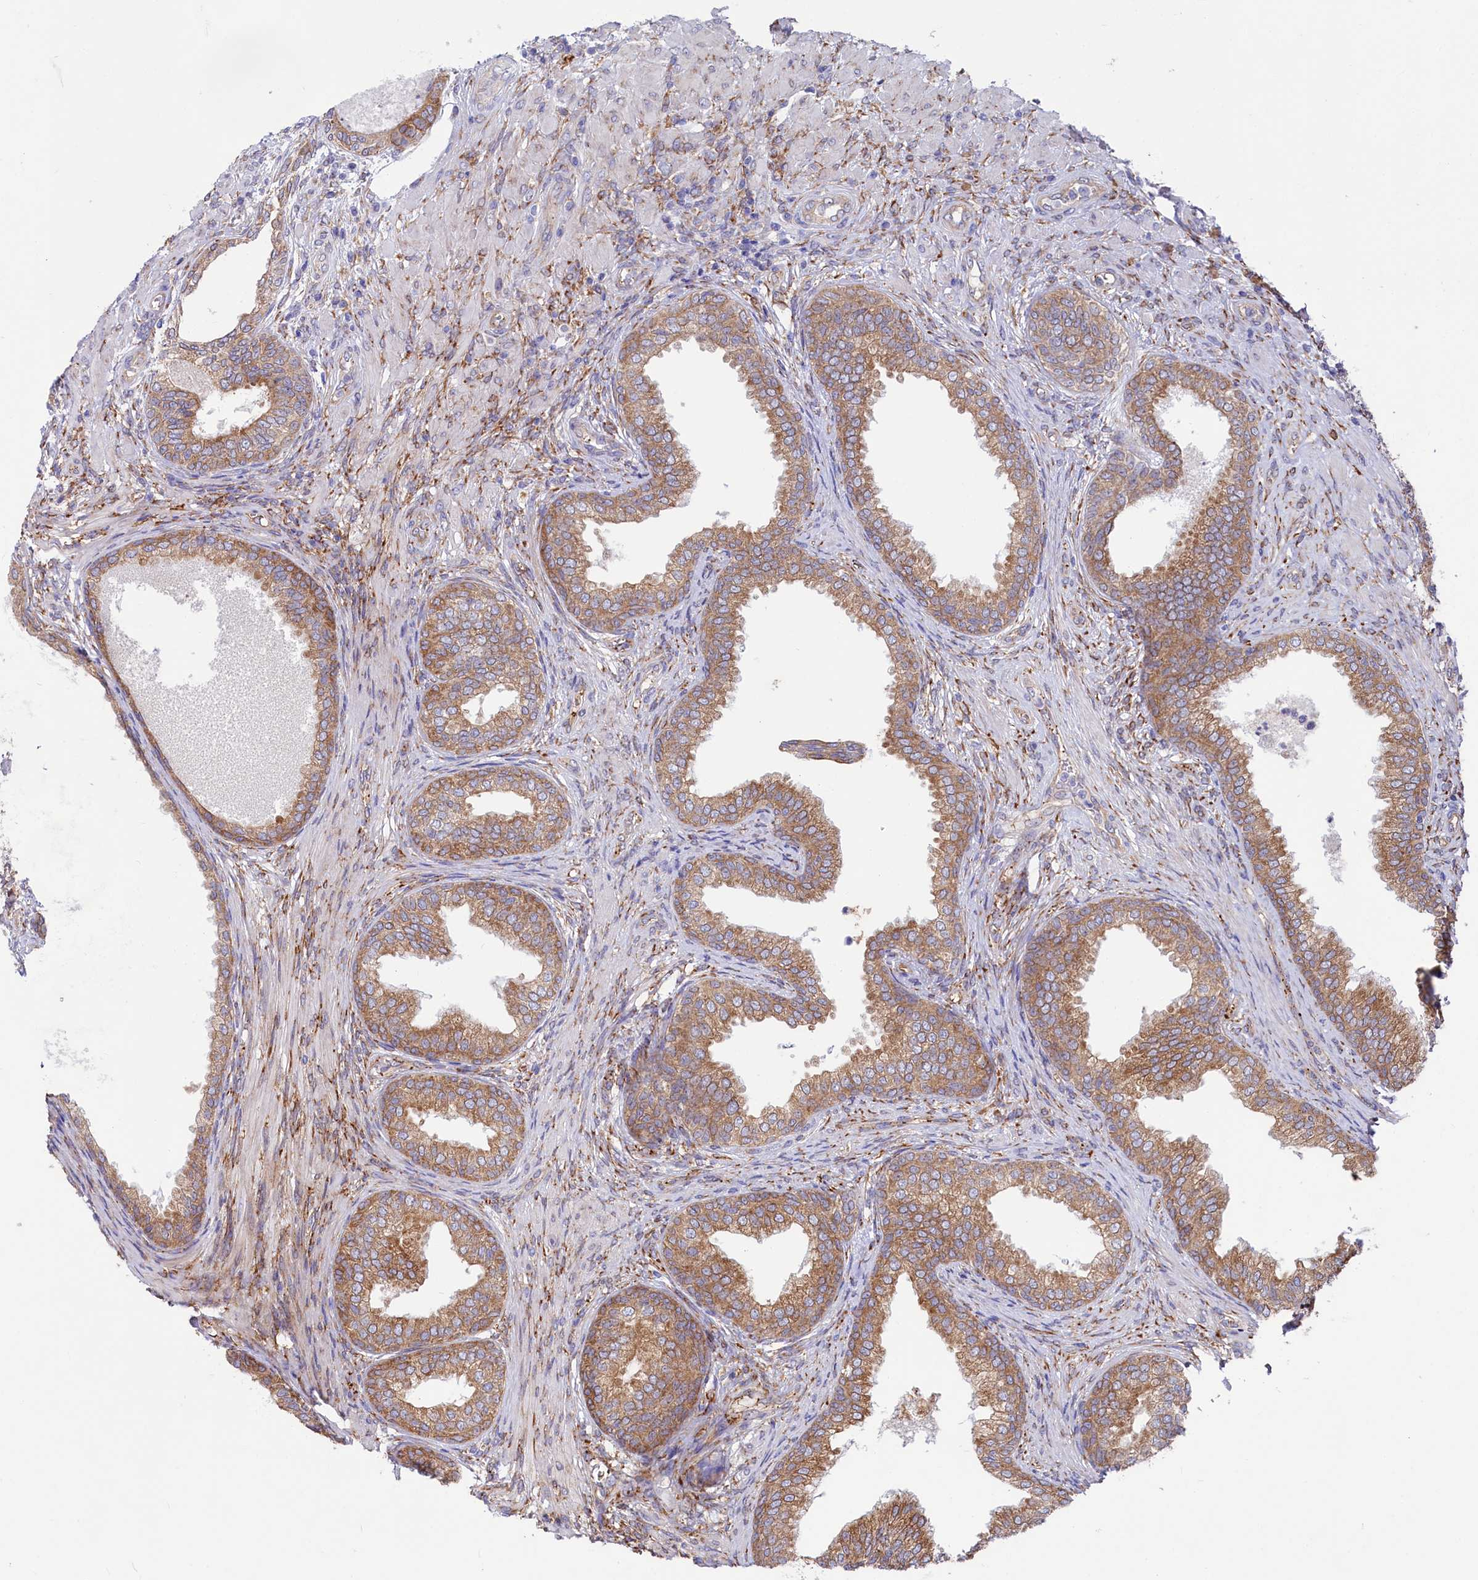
{"staining": {"intensity": "moderate", "quantity": ">75%", "location": "cytoplasmic/membranous"}, "tissue": "prostate", "cell_type": "Glandular cells", "image_type": "normal", "snomed": [{"axis": "morphology", "description": "Normal tissue, NOS"}, {"axis": "topography", "description": "Prostate"}], "caption": "Benign prostate reveals moderate cytoplasmic/membranous positivity in approximately >75% of glandular cells, visualized by immunohistochemistry.", "gene": "CHID1", "patient": {"sex": "male", "age": 76}}